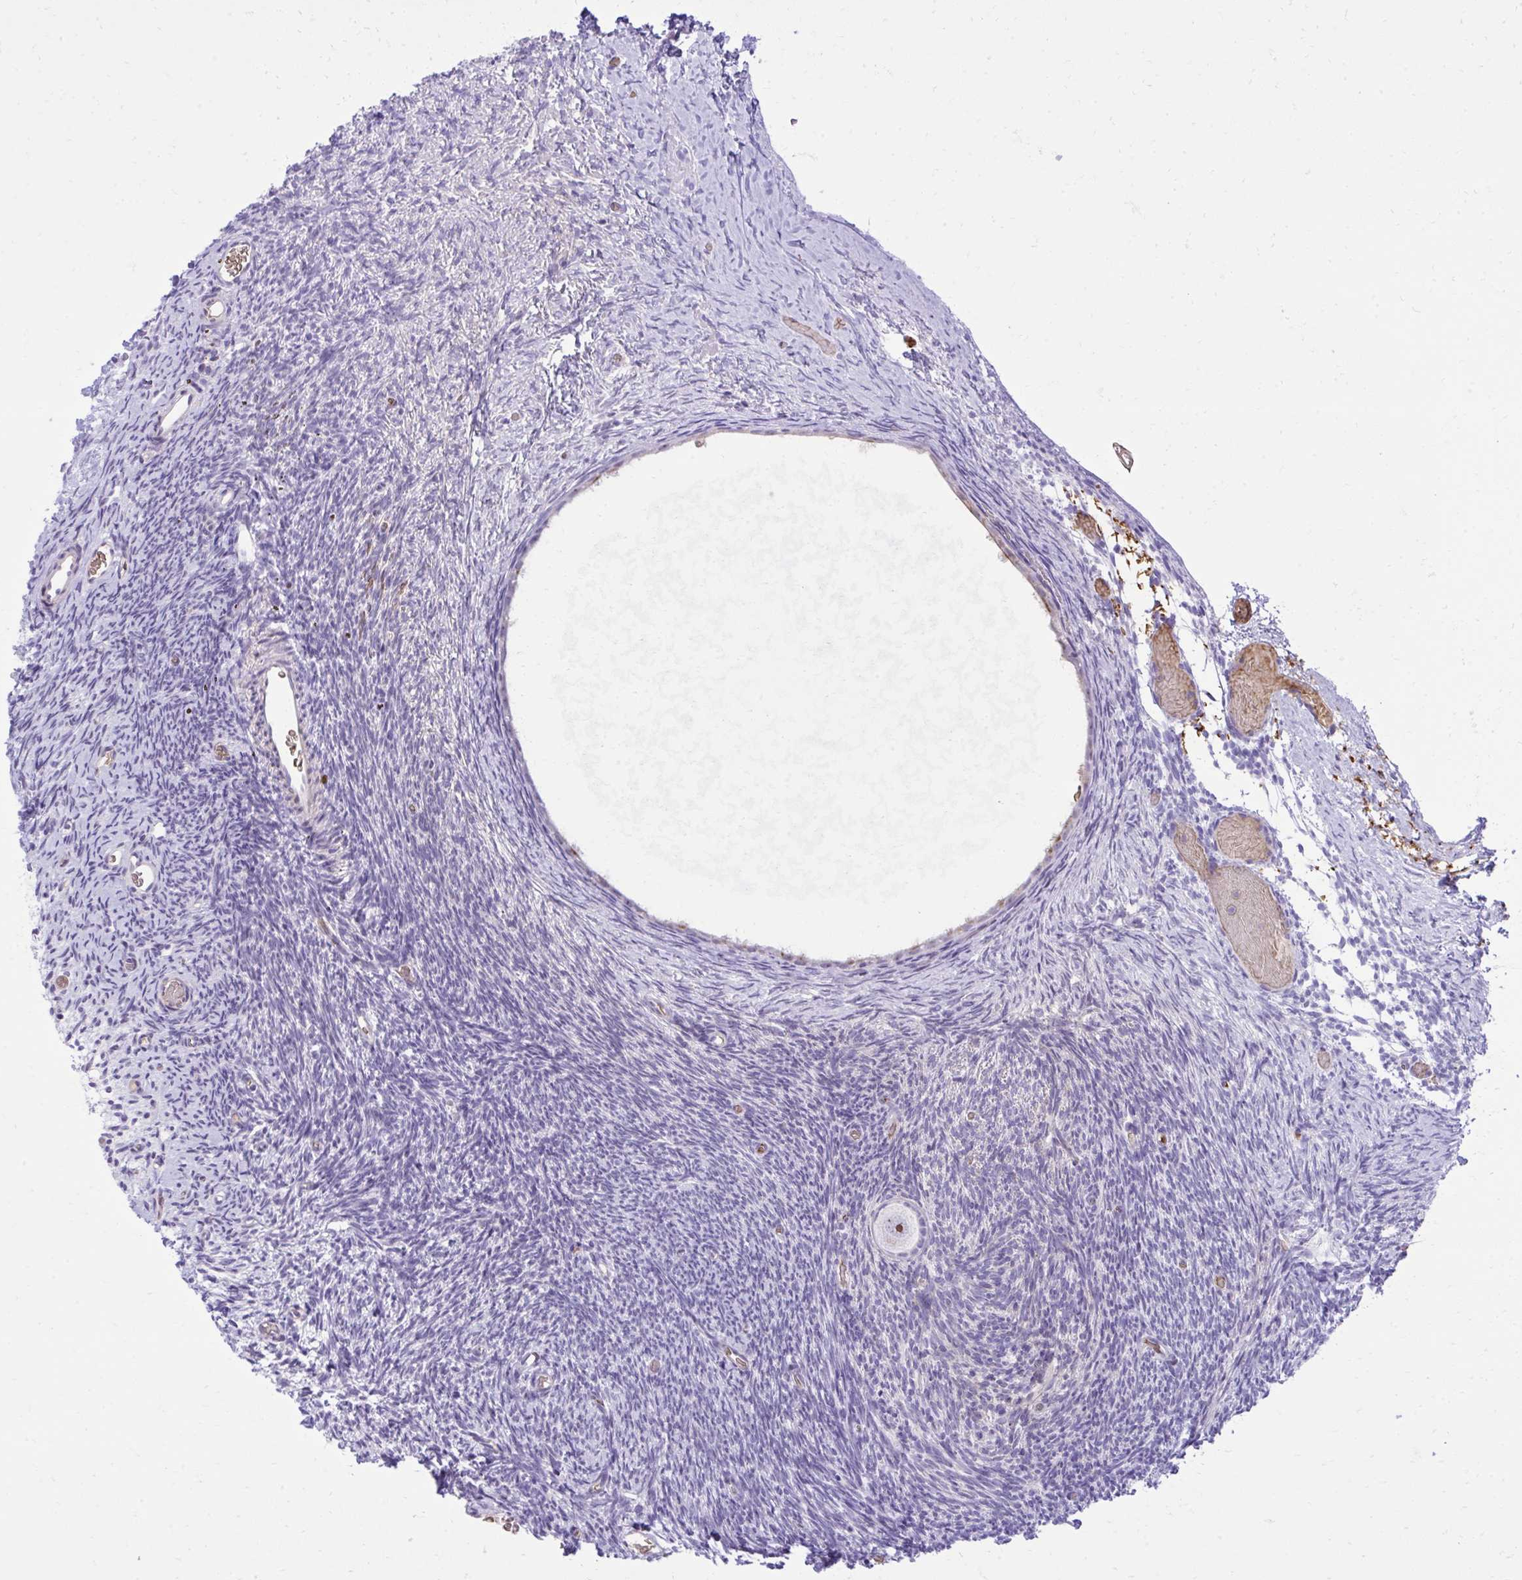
{"staining": {"intensity": "moderate", "quantity": ">75%", "location": "nuclear"}, "tissue": "ovary", "cell_type": "Follicle cells", "image_type": "normal", "snomed": [{"axis": "morphology", "description": "Normal tissue, NOS"}, {"axis": "topography", "description": "Ovary"}], "caption": "Moderate nuclear staining for a protein is identified in about >75% of follicle cells of unremarkable ovary using immunohistochemistry (IHC).", "gene": "PITPNM3", "patient": {"sex": "female", "age": 39}}